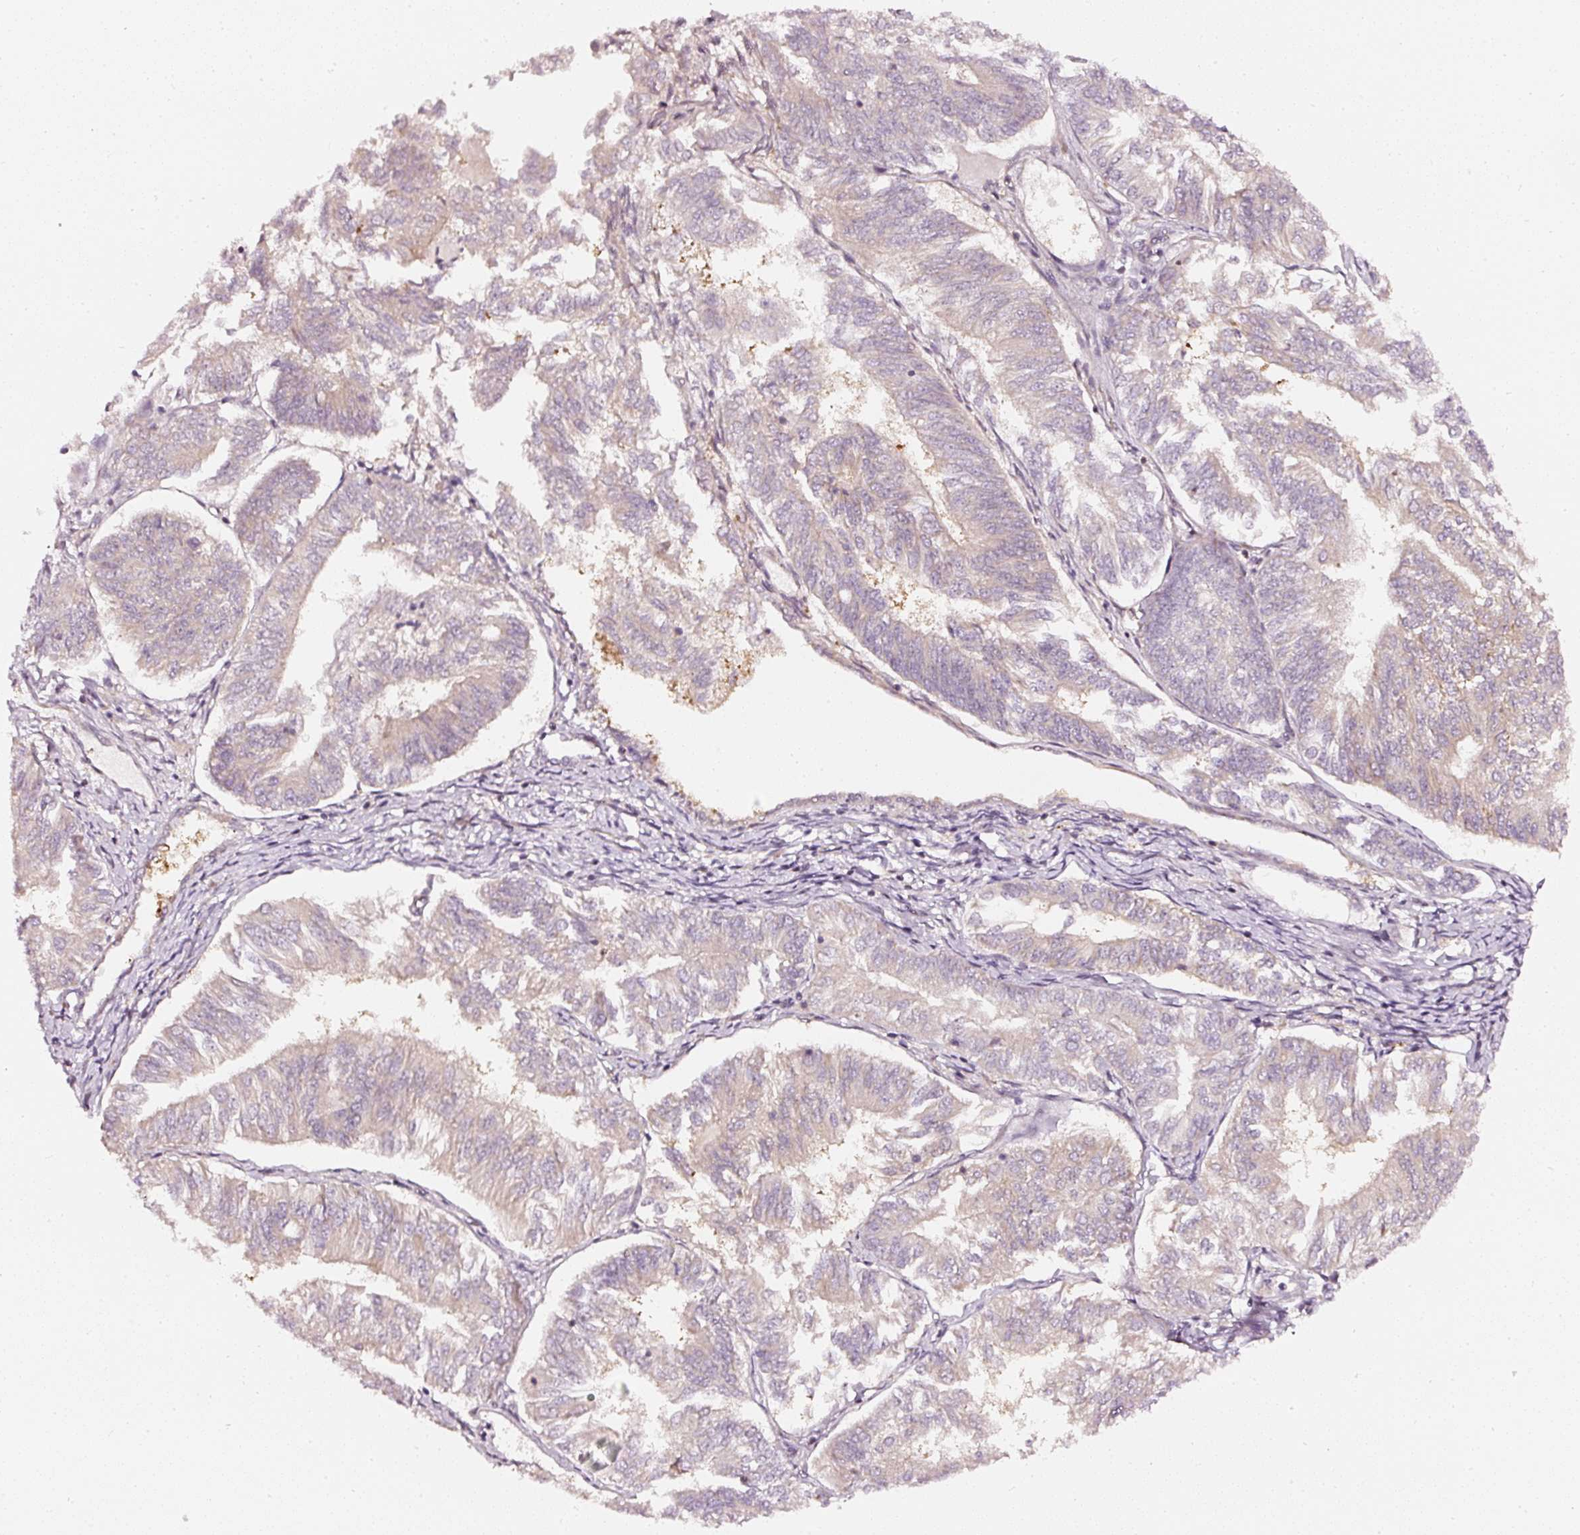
{"staining": {"intensity": "moderate", "quantity": "<25%", "location": "cytoplasmic/membranous"}, "tissue": "endometrial cancer", "cell_type": "Tumor cells", "image_type": "cancer", "snomed": [{"axis": "morphology", "description": "Adenocarcinoma, NOS"}, {"axis": "topography", "description": "Endometrium"}], "caption": "Protein expression by IHC reveals moderate cytoplasmic/membranous staining in approximately <25% of tumor cells in adenocarcinoma (endometrial).", "gene": "ASMTL", "patient": {"sex": "female", "age": 58}}